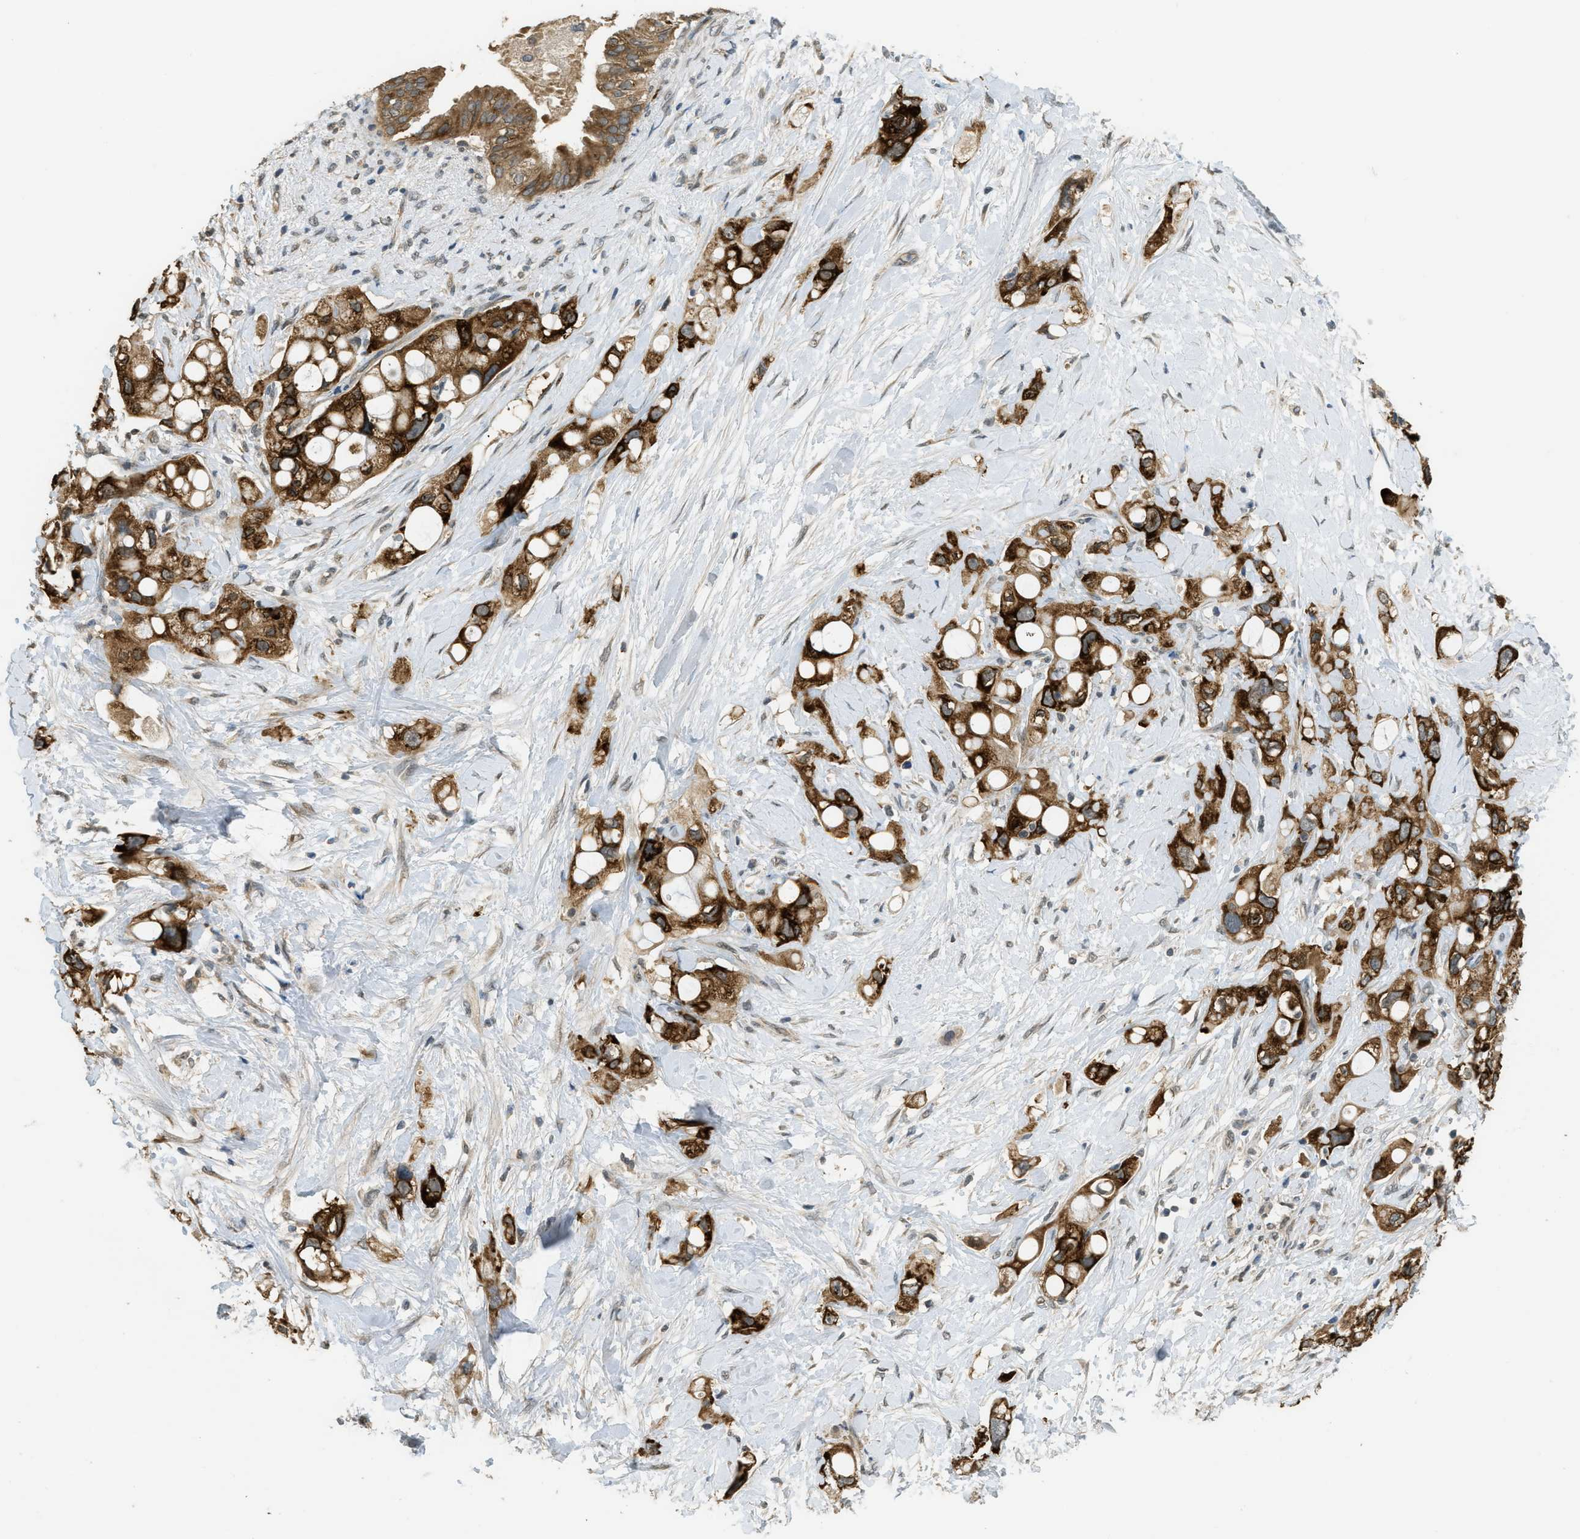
{"staining": {"intensity": "strong", "quantity": ">75%", "location": "cytoplasmic/membranous"}, "tissue": "pancreatic cancer", "cell_type": "Tumor cells", "image_type": "cancer", "snomed": [{"axis": "morphology", "description": "Adenocarcinoma, NOS"}, {"axis": "topography", "description": "Pancreas"}], "caption": "Protein expression analysis of human pancreatic cancer reveals strong cytoplasmic/membranous staining in approximately >75% of tumor cells.", "gene": "IGF2BP2", "patient": {"sex": "female", "age": 56}}